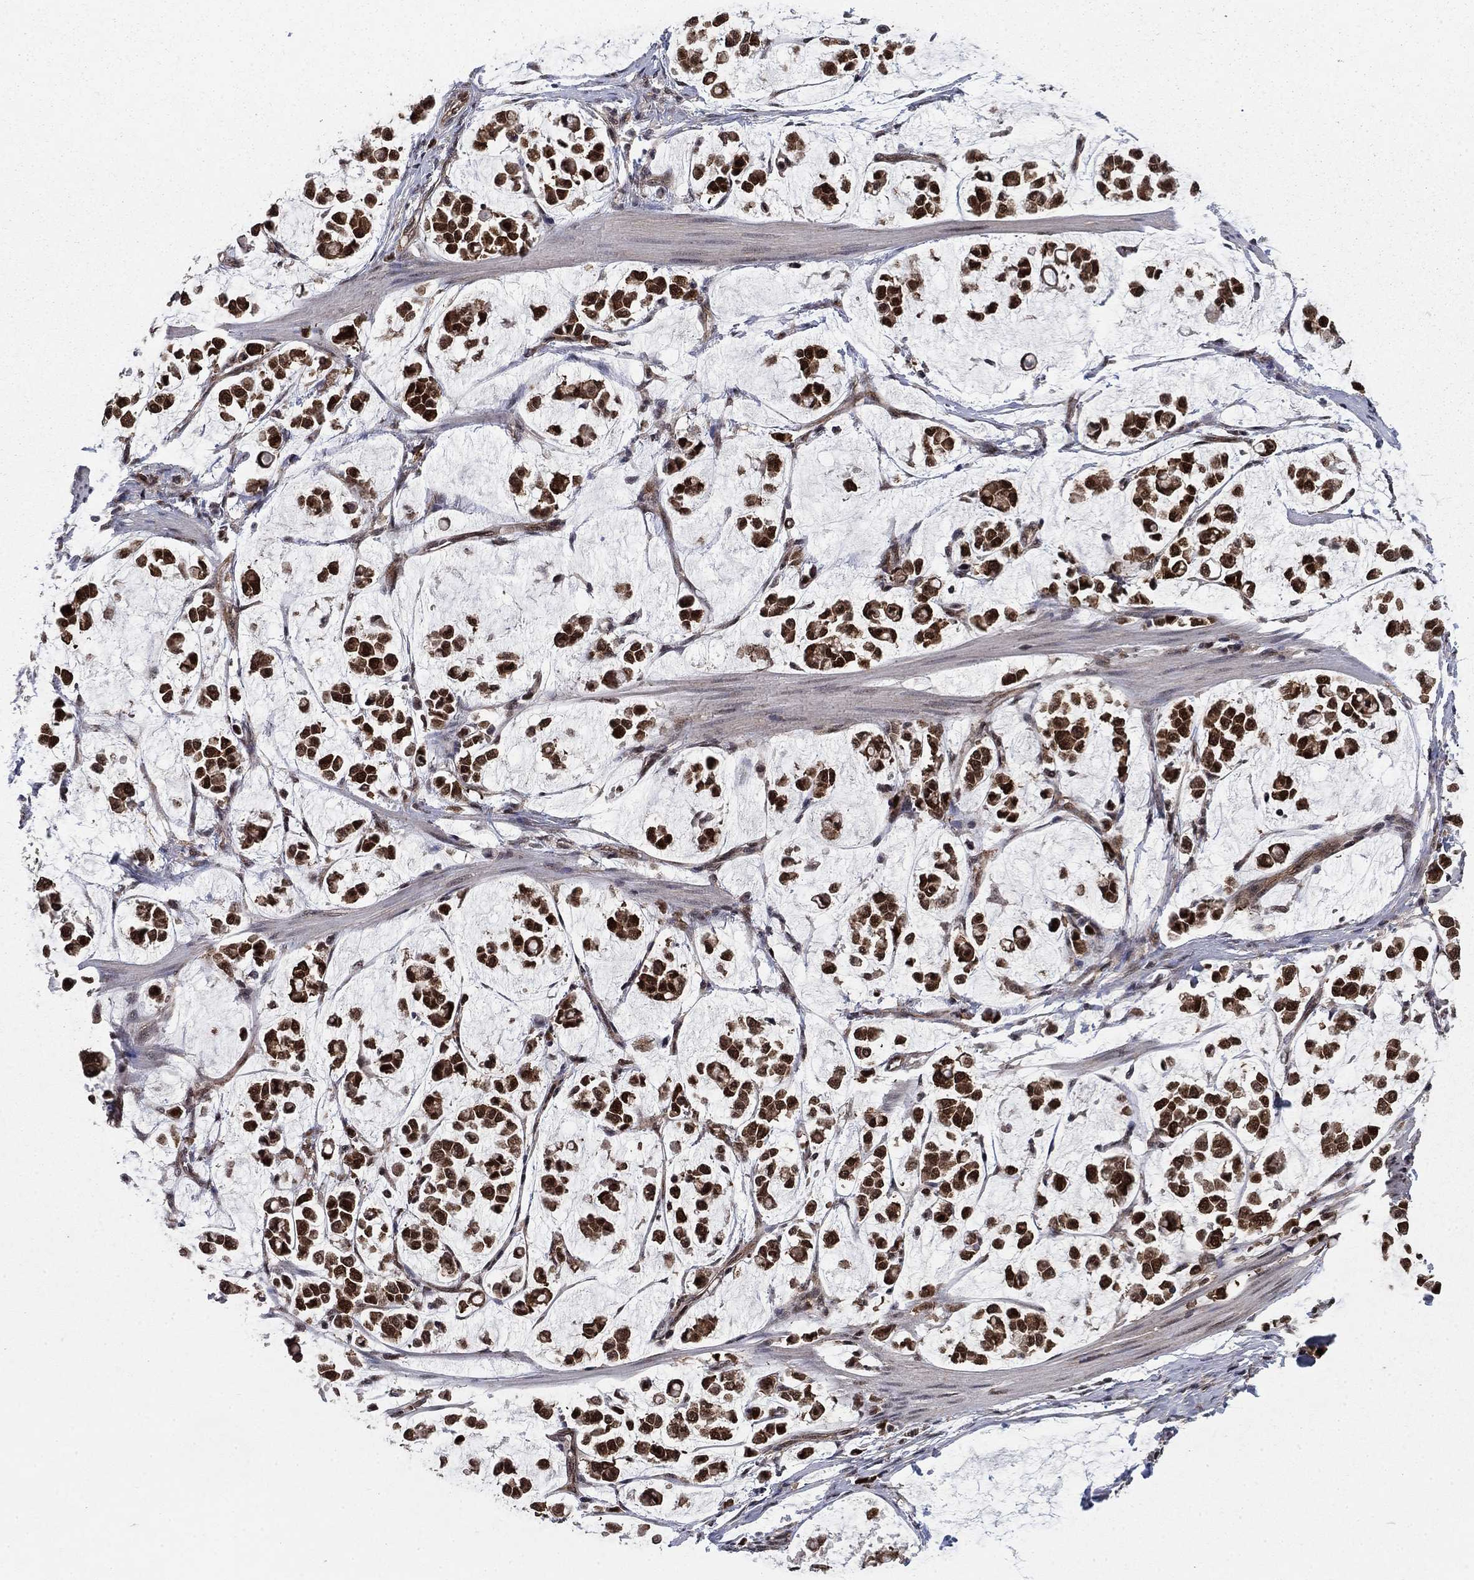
{"staining": {"intensity": "strong", "quantity": ">75%", "location": "cytoplasmic/membranous,nuclear"}, "tissue": "stomach cancer", "cell_type": "Tumor cells", "image_type": "cancer", "snomed": [{"axis": "morphology", "description": "Adenocarcinoma, NOS"}, {"axis": "topography", "description": "Stomach"}], "caption": "Strong cytoplasmic/membranous and nuclear expression for a protein is identified in about >75% of tumor cells of stomach cancer (adenocarcinoma) using immunohistochemistry (IHC).", "gene": "DNAJA1", "patient": {"sex": "male", "age": 82}}